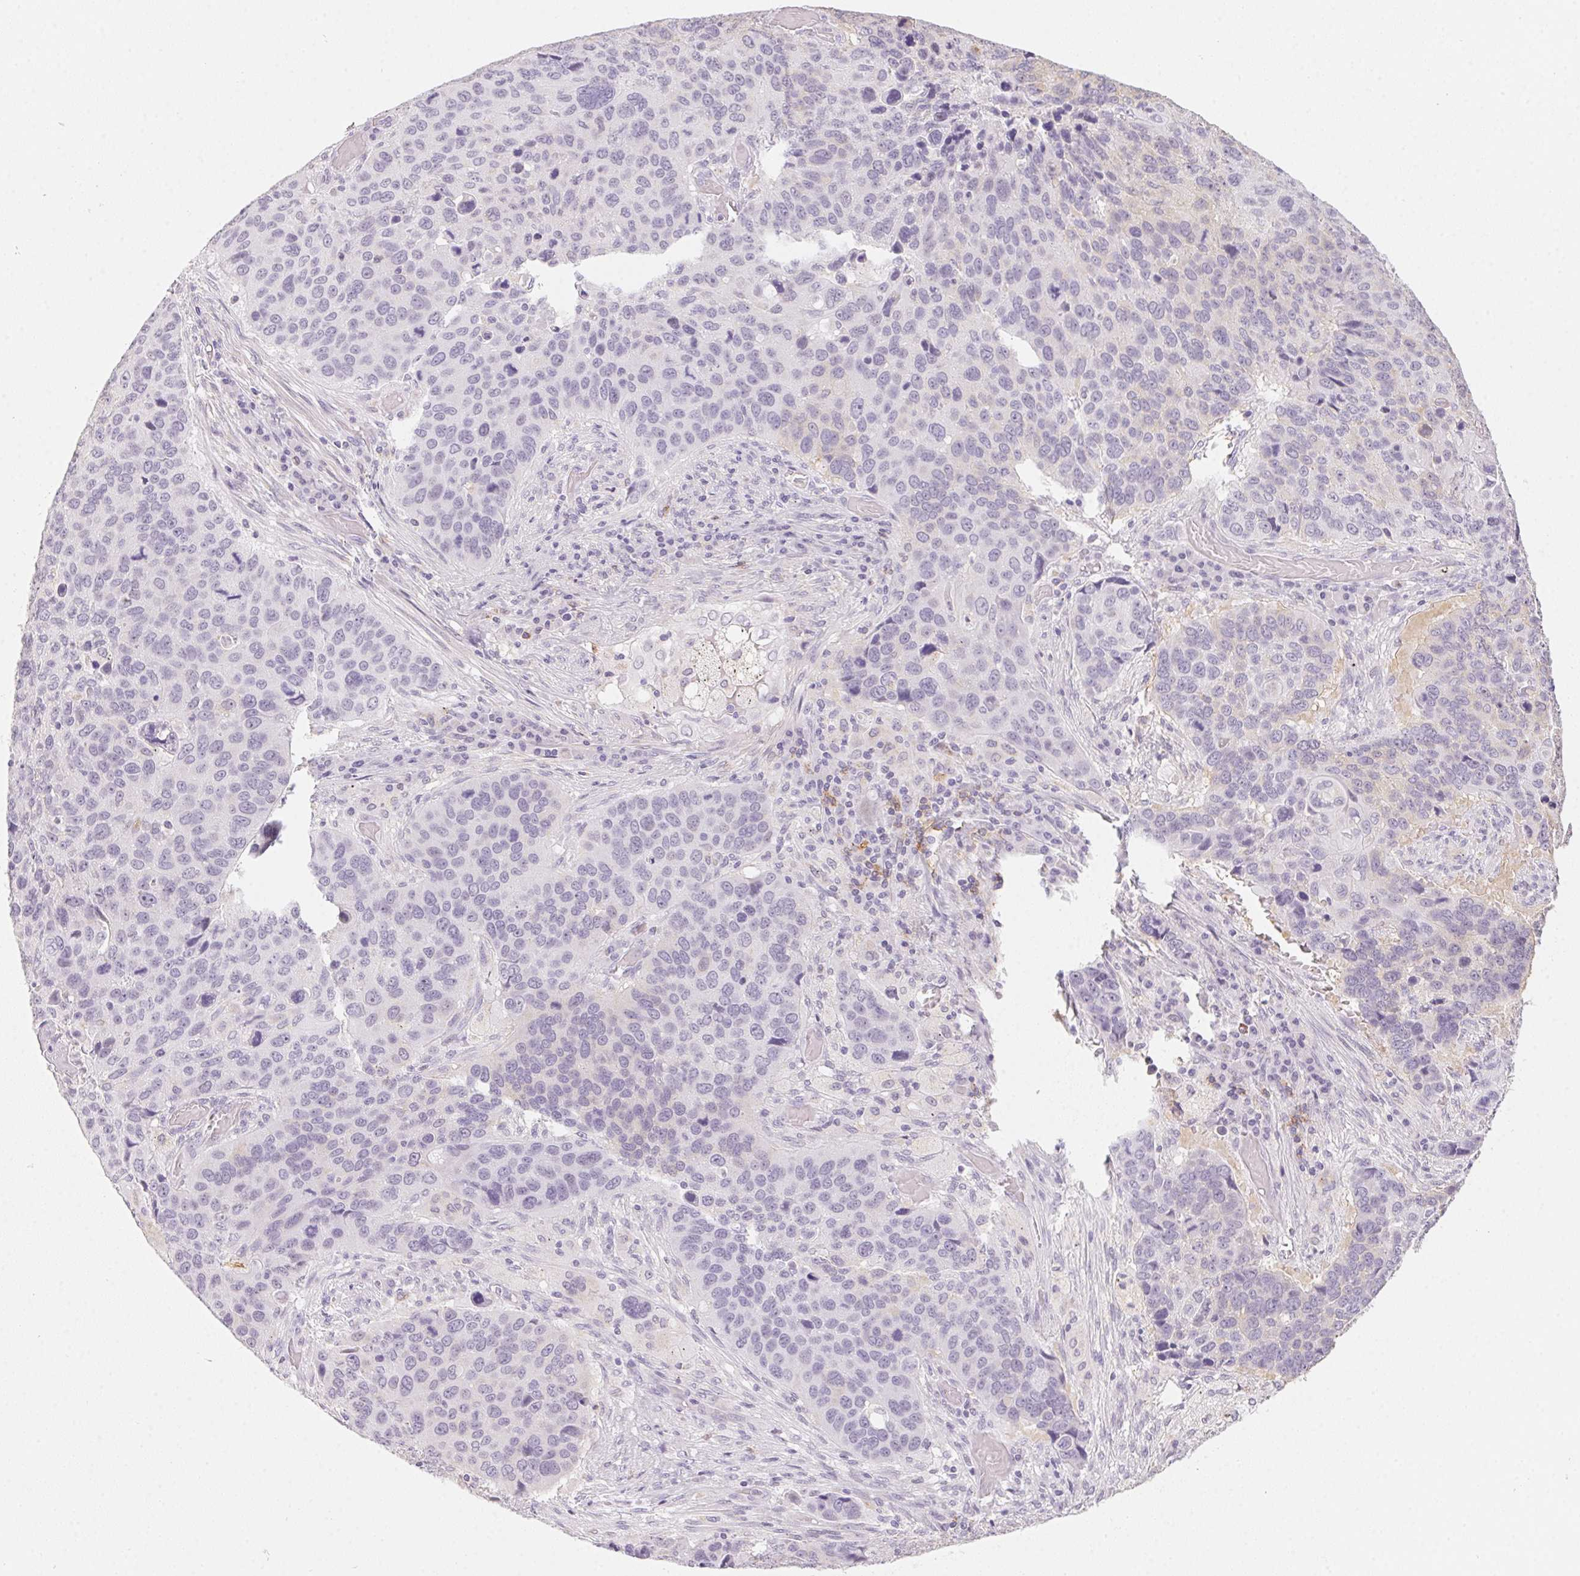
{"staining": {"intensity": "negative", "quantity": "none", "location": "none"}, "tissue": "lung cancer", "cell_type": "Tumor cells", "image_type": "cancer", "snomed": [{"axis": "morphology", "description": "Squamous cell carcinoma, NOS"}, {"axis": "topography", "description": "Lung"}], "caption": "IHC of human lung squamous cell carcinoma reveals no staining in tumor cells.", "gene": "PRPH", "patient": {"sex": "male", "age": 68}}